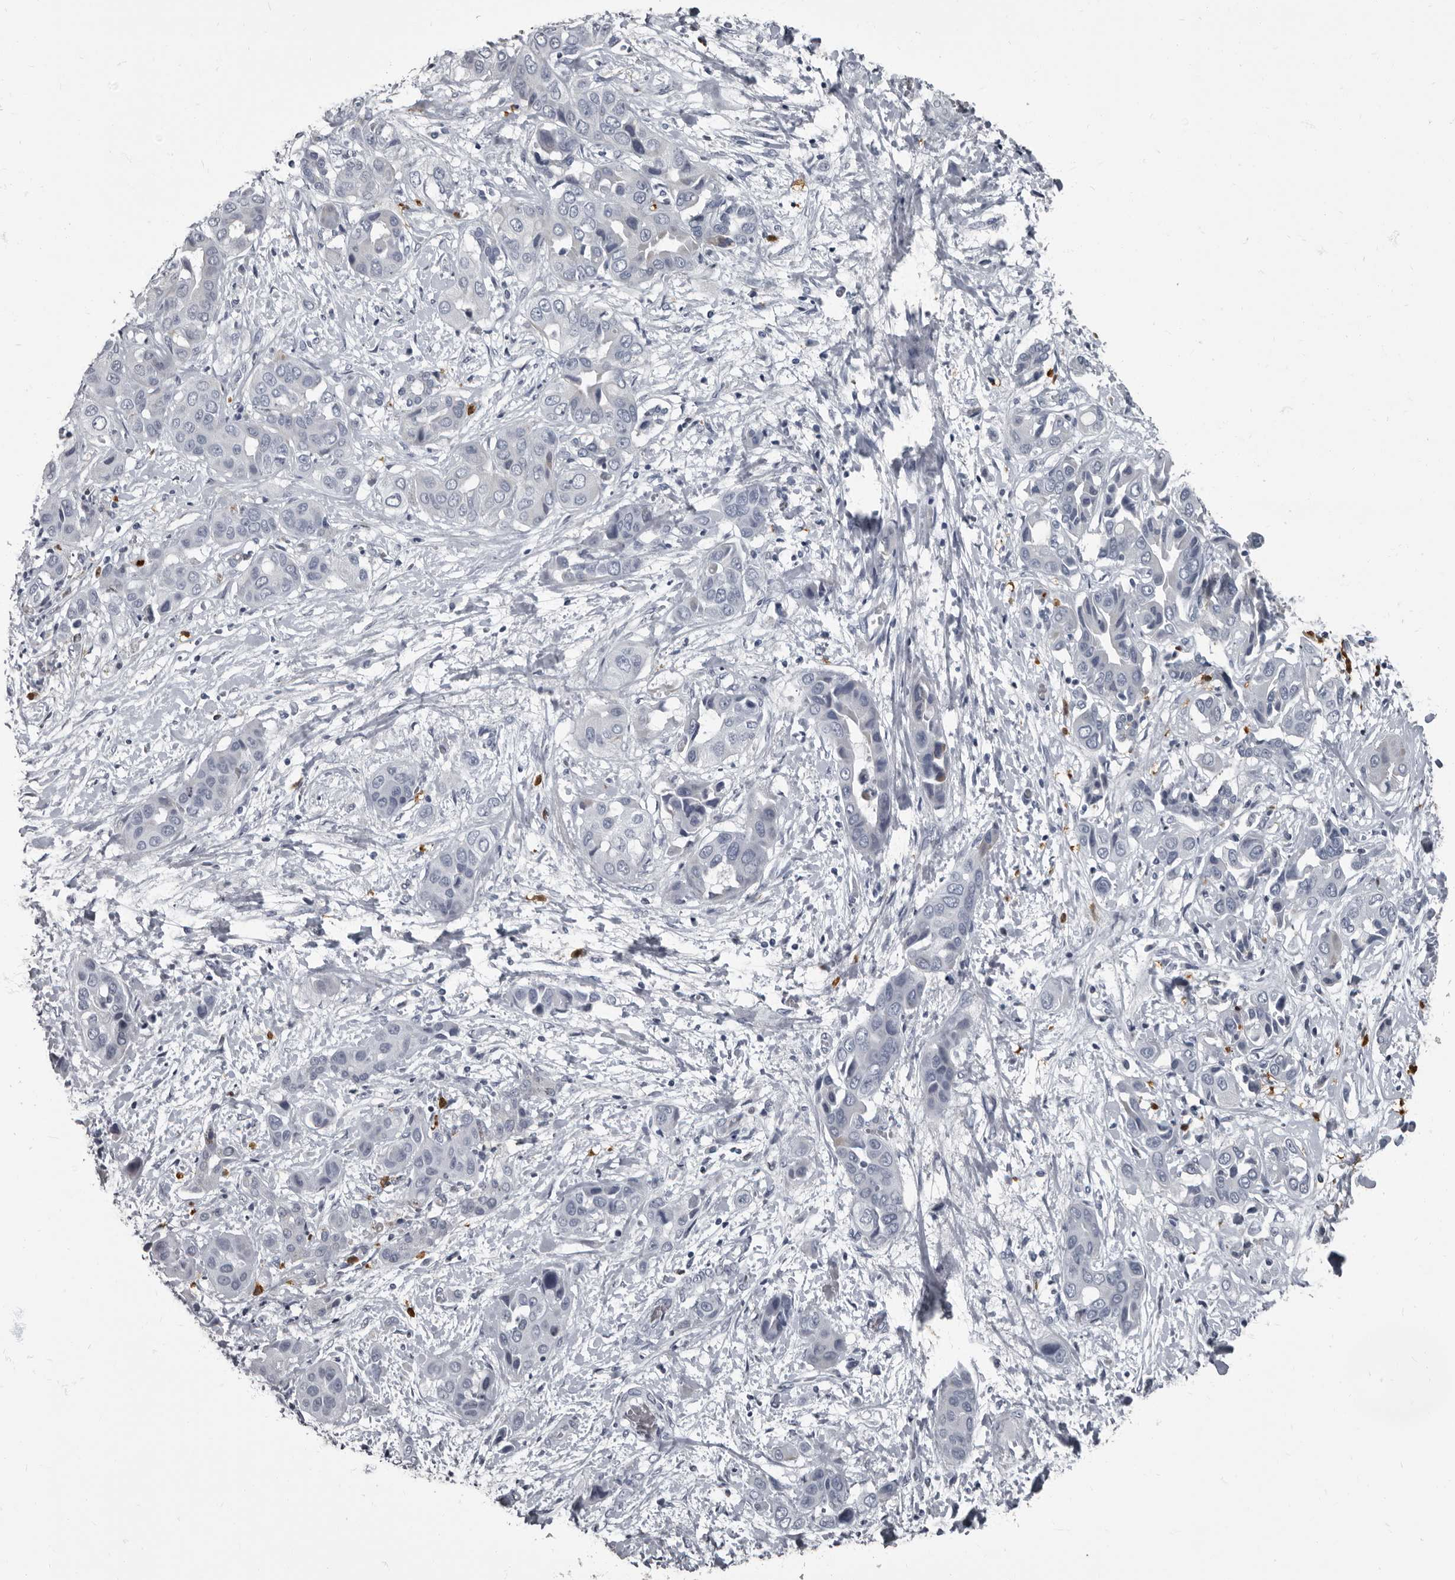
{"staining": {"intensity": "negative", "quantity": "none", "location": "none"}, "tissue": "liver cancer", "cell_type": "Tumor cells", "image_type": "cancer", "snomed": [{"axis": "morphology", "description": "Cholangiocarcinoma"}, {"axis": "topography", "description": "Liver"}], "caption": "IHC photomicrograph of neoplastic tissue: human liver cancer stained with DAB shows no significant protein expression in tumor cells.", "gene": "TPD52L1", "patient": {"sex": "female", "age": 52}}